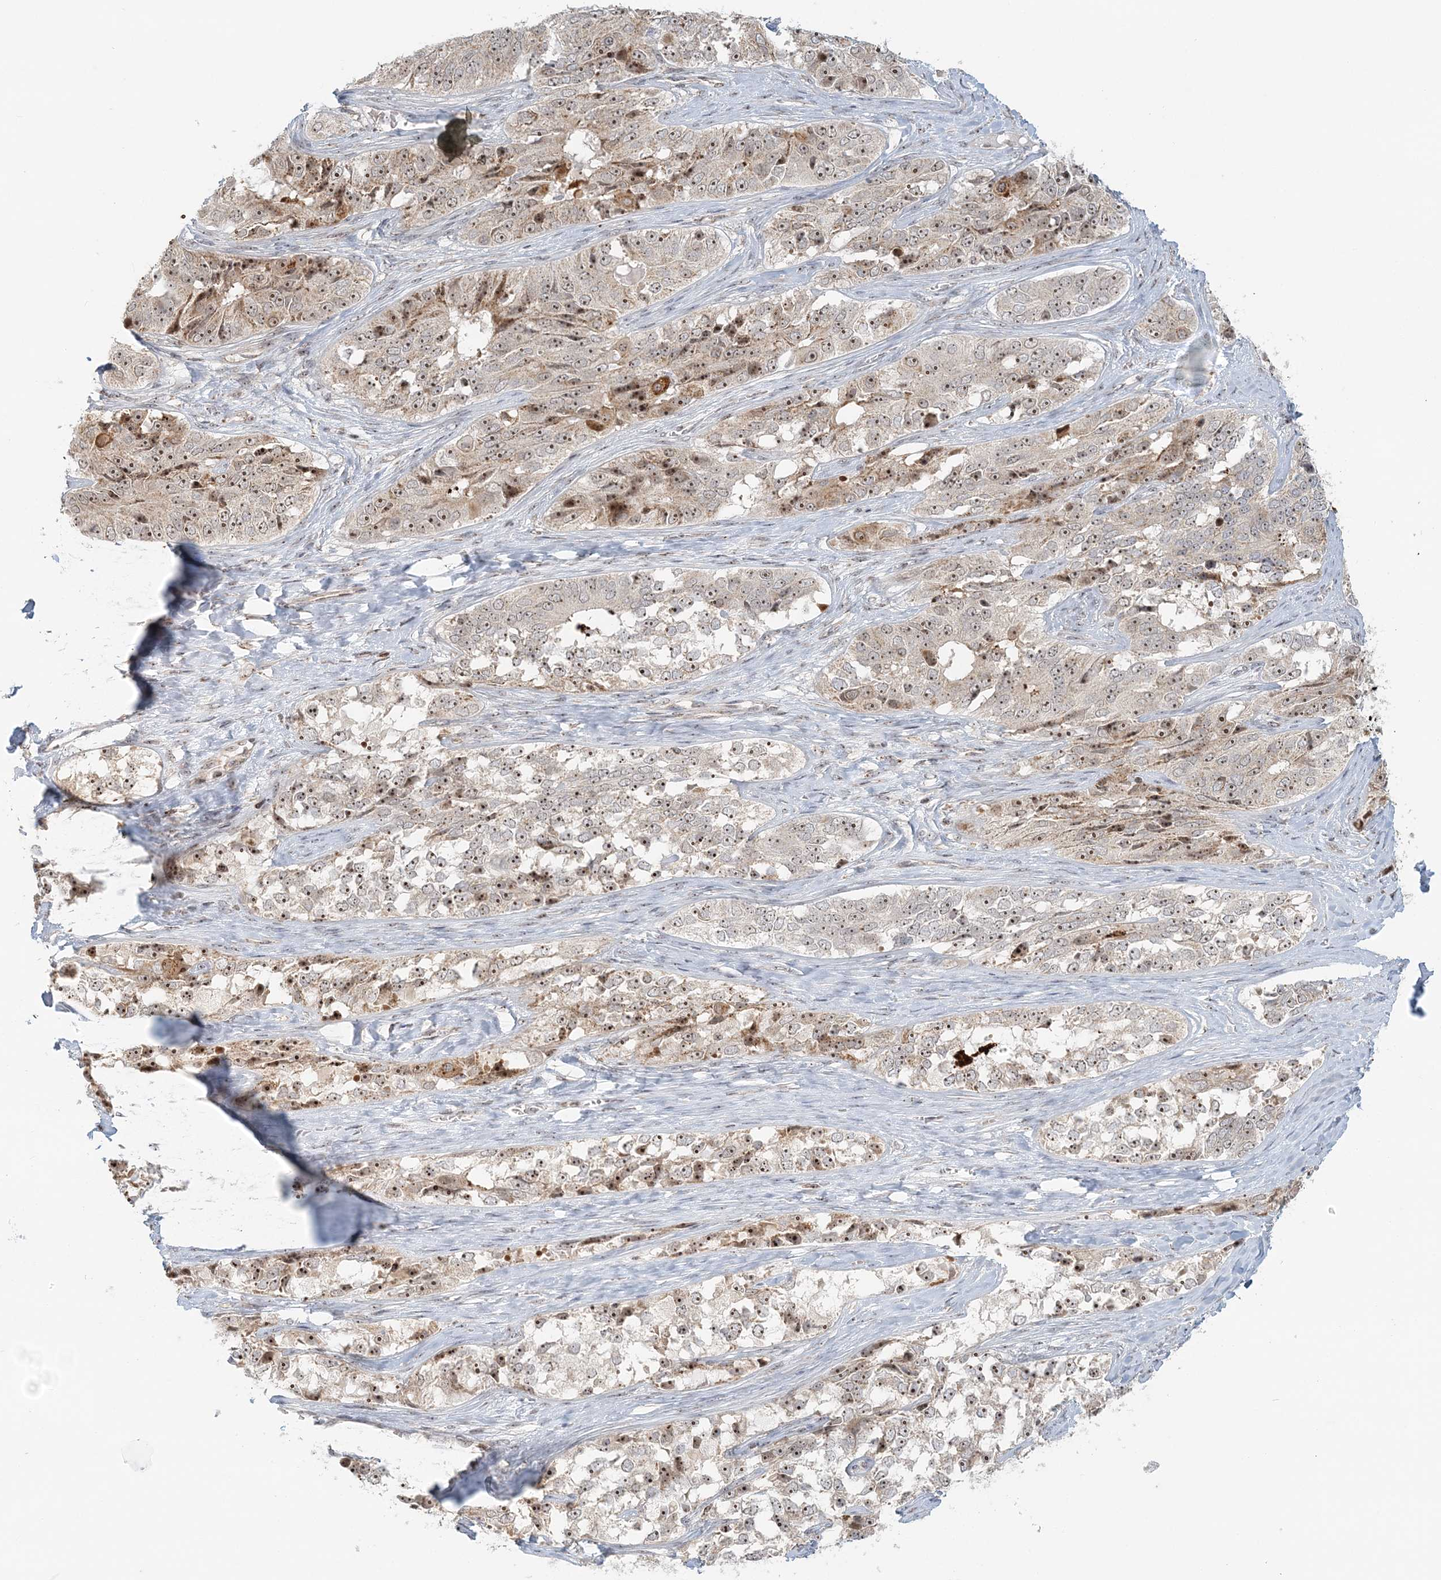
{"staining": {"intensity": "moderate", "quantity": ">75%", "location": "nuclear"}, "tissue": "ovarian cancer", "cell_type": "Tumor cells", "image_type": "cancer", "snomed": [{"axis": "morphology", "description": "Carcinoma, endometroid"}, {"axis": "topography", "description": "Ovary"}], "caption": "The image displays staining of ovarian cancer, revealing moderate nuclear protein positivity (brown color) within tumor cells. (Brightfield microscopy of DAB IHC at high magnification).", "gene": "UBE2F", "patient": {"sex": "female", "age": 51}}